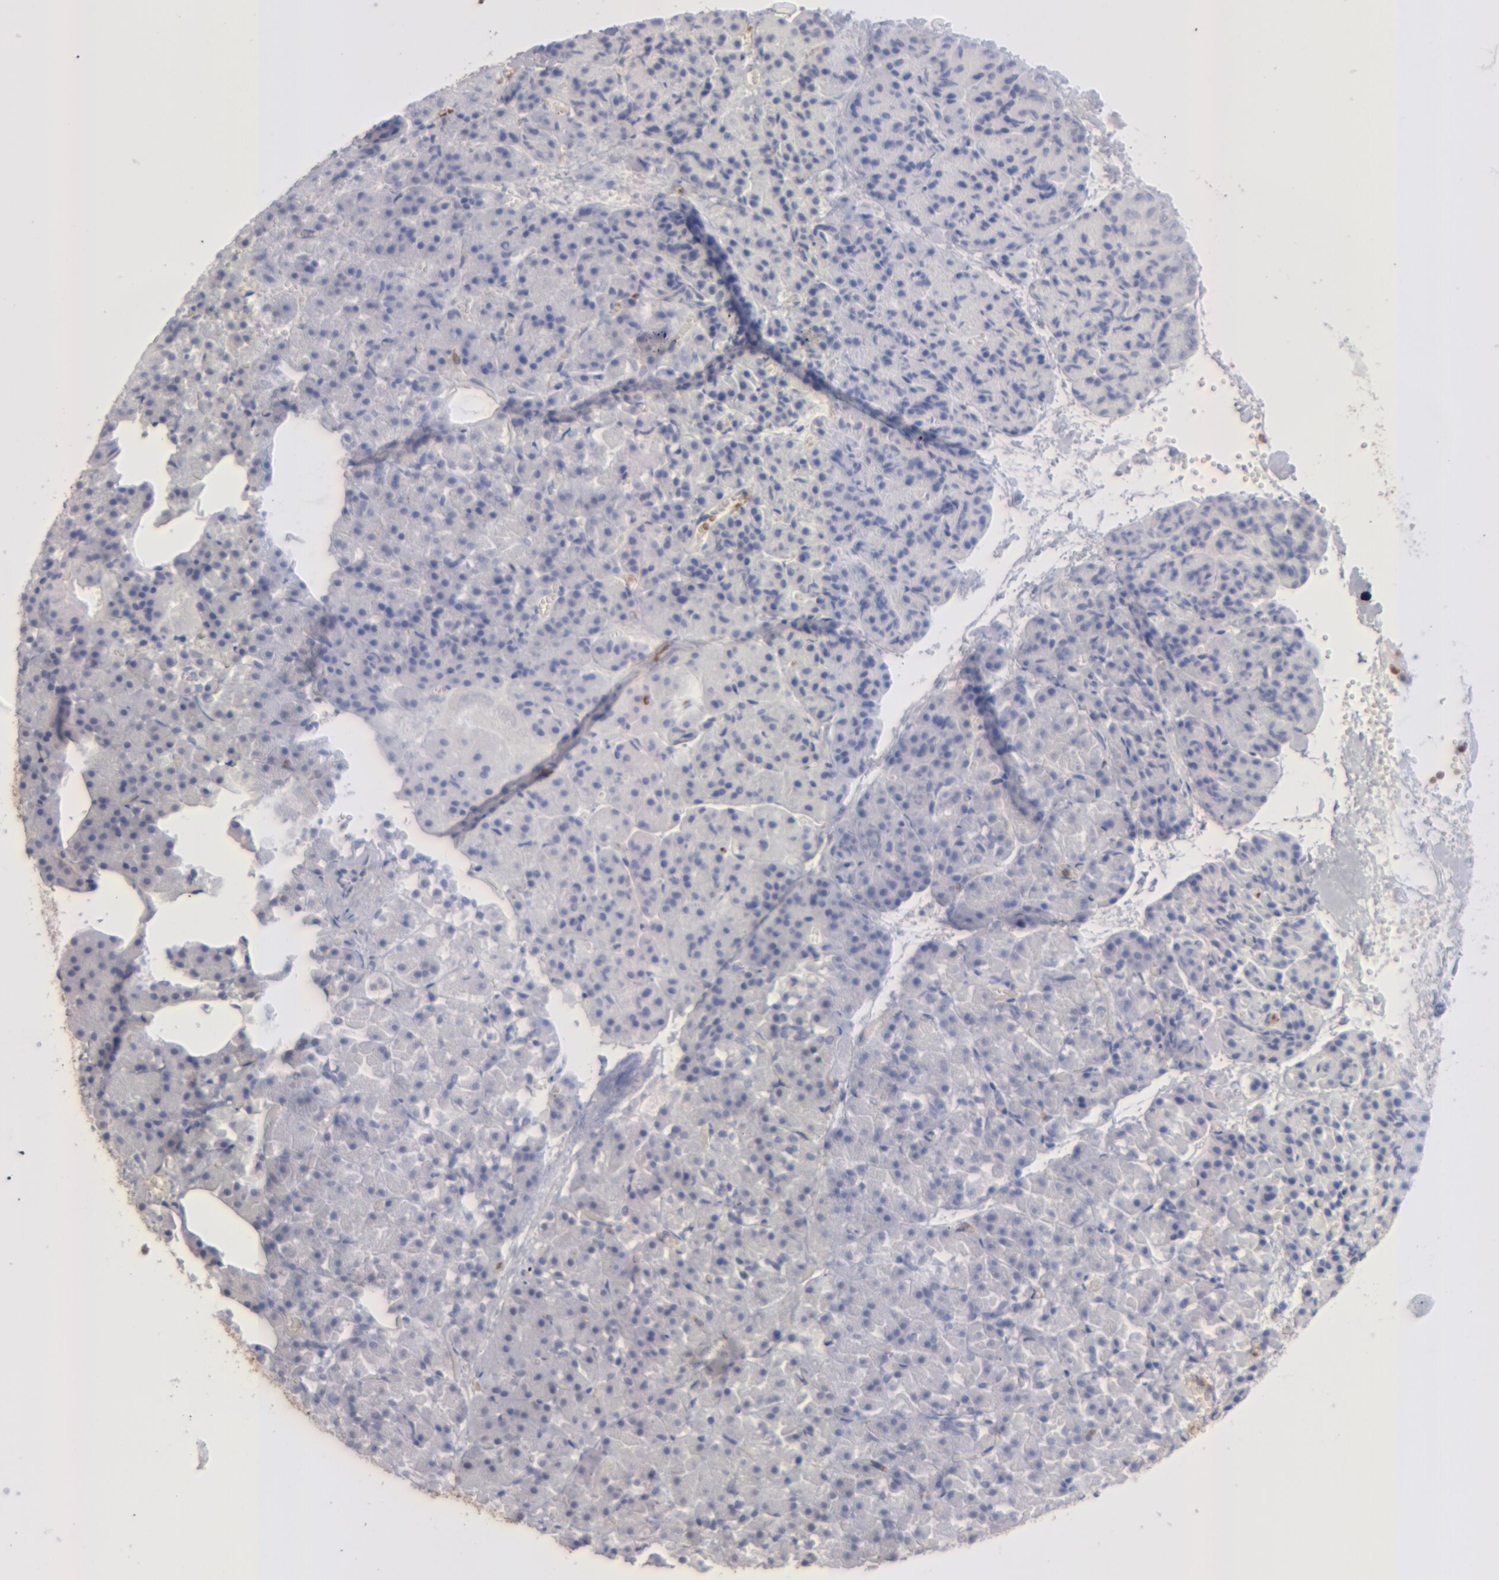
{"staining": {"intensity": "negative", "quantity": "none", "location": "none"}, "tissue": "carcinoid", "cell_type": "Tumor cells", "image_type": "cancer", "snomed": [{"axis": "morphology", "description": "Normal tissue, NOS"}, {"axis": "morphology", "description": "Carcinoid, malignant, NOS"}, {"axis": "topography", "description": "Pancreas"}], "caption": "Micrograph shows no significant protein positivity in tumor cells of carcinoid.", "gene": "MGAM", "patient": {"sex": "female", "age": 35}}